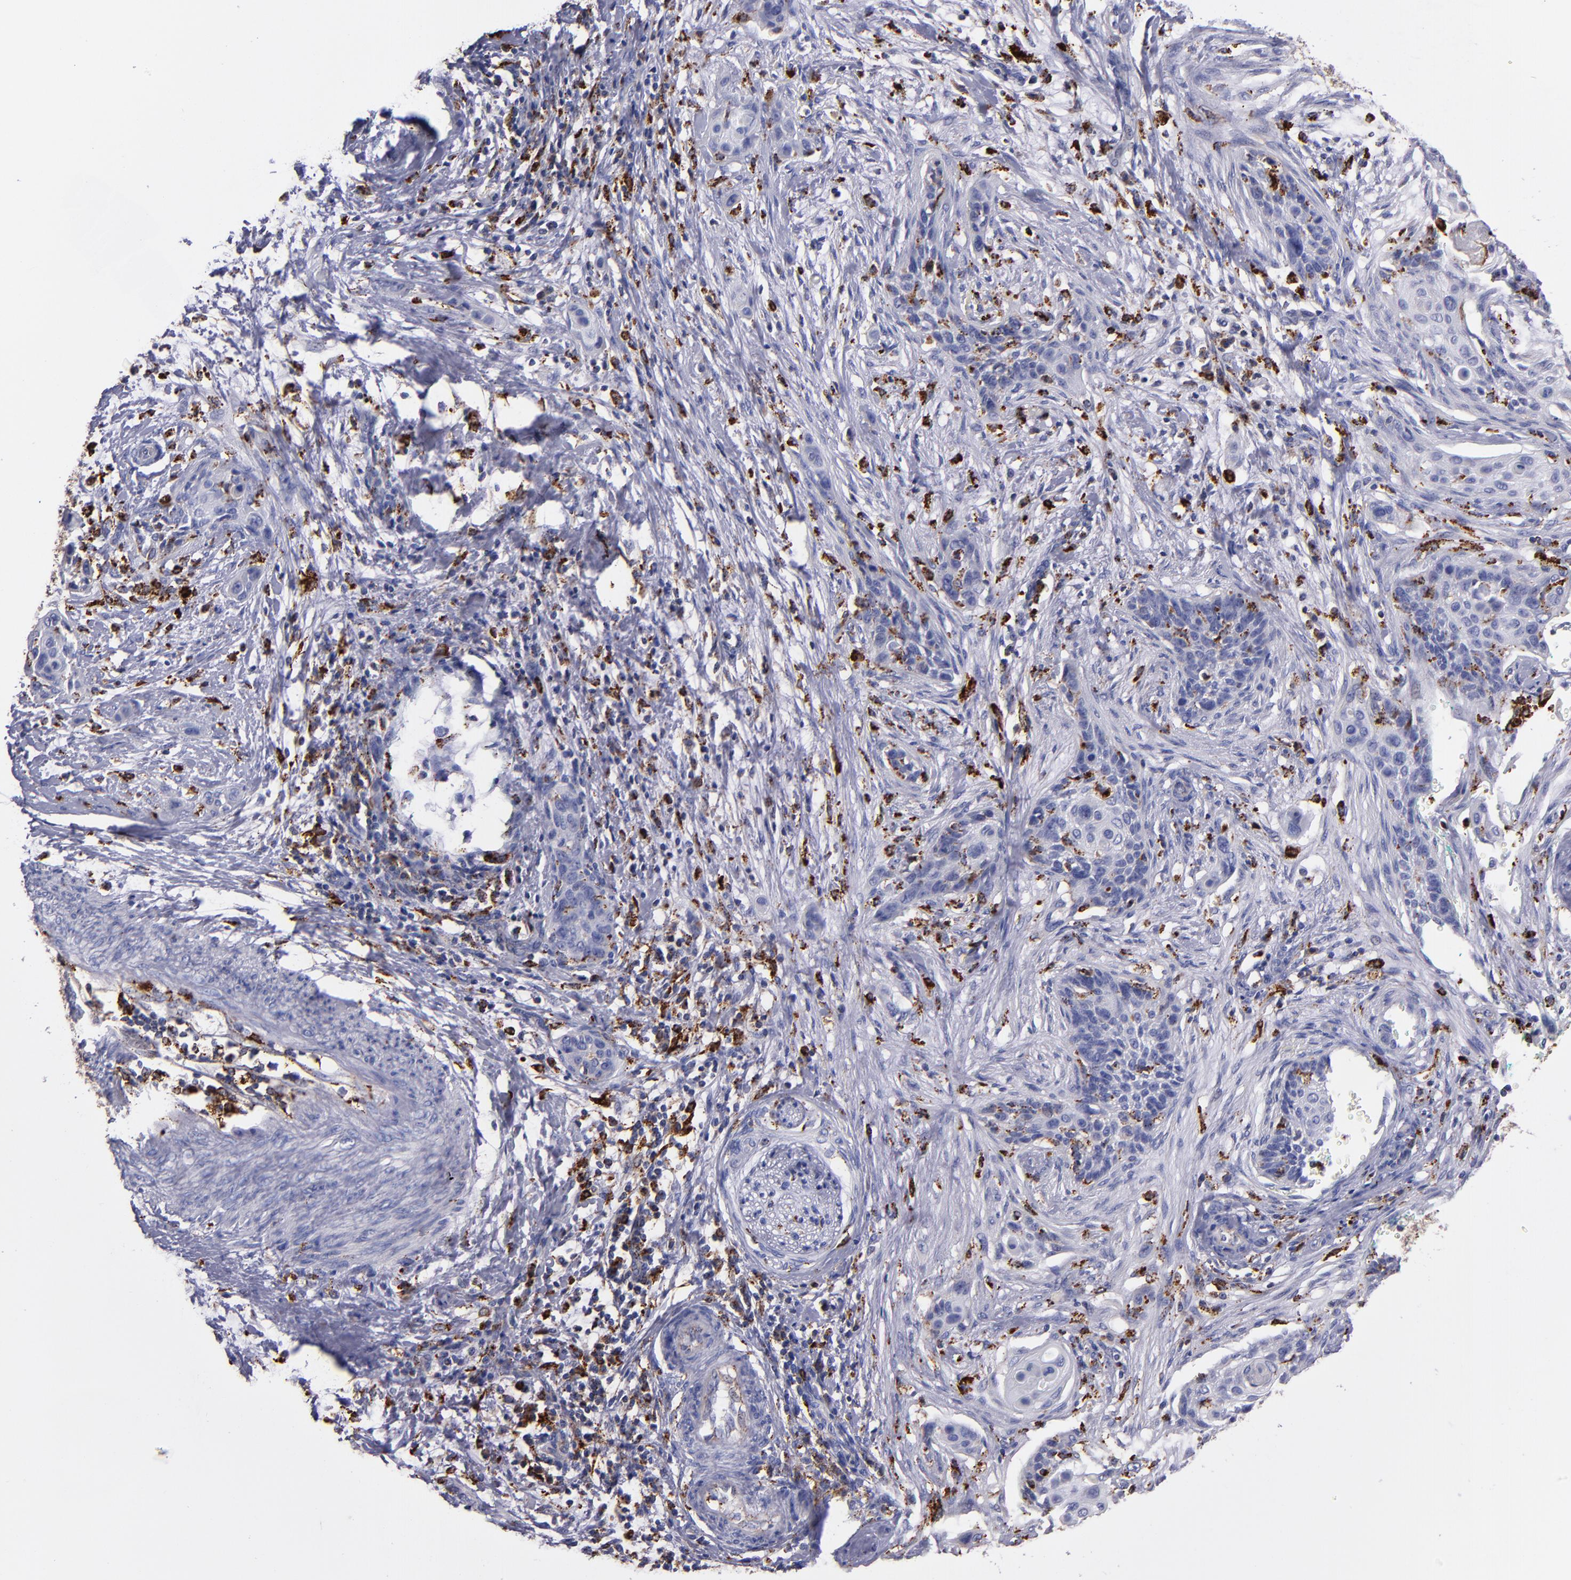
{"staining": {"intensity": "moderate", "quantity": "<25%", "location": "cytoplasmic/membranous"}, "tissue": "cervical cancer", "cell_type": "Tumor cells", "image_type": "cancer", "snomed": [{"axis": "morphology", "description": "Squamous cell carcinoma, NOS"}, {"axis": "topography", "description": "Cervix"}], "caption": "Human cervical cancer (squamous cell carcinoma) stained with a brown dye reveals moderate cytoplasmic/membranous positive positivity in about <25% of tumor cells.", "gene": "CTSS", "patient": {"sex": "female", "age": 33}}